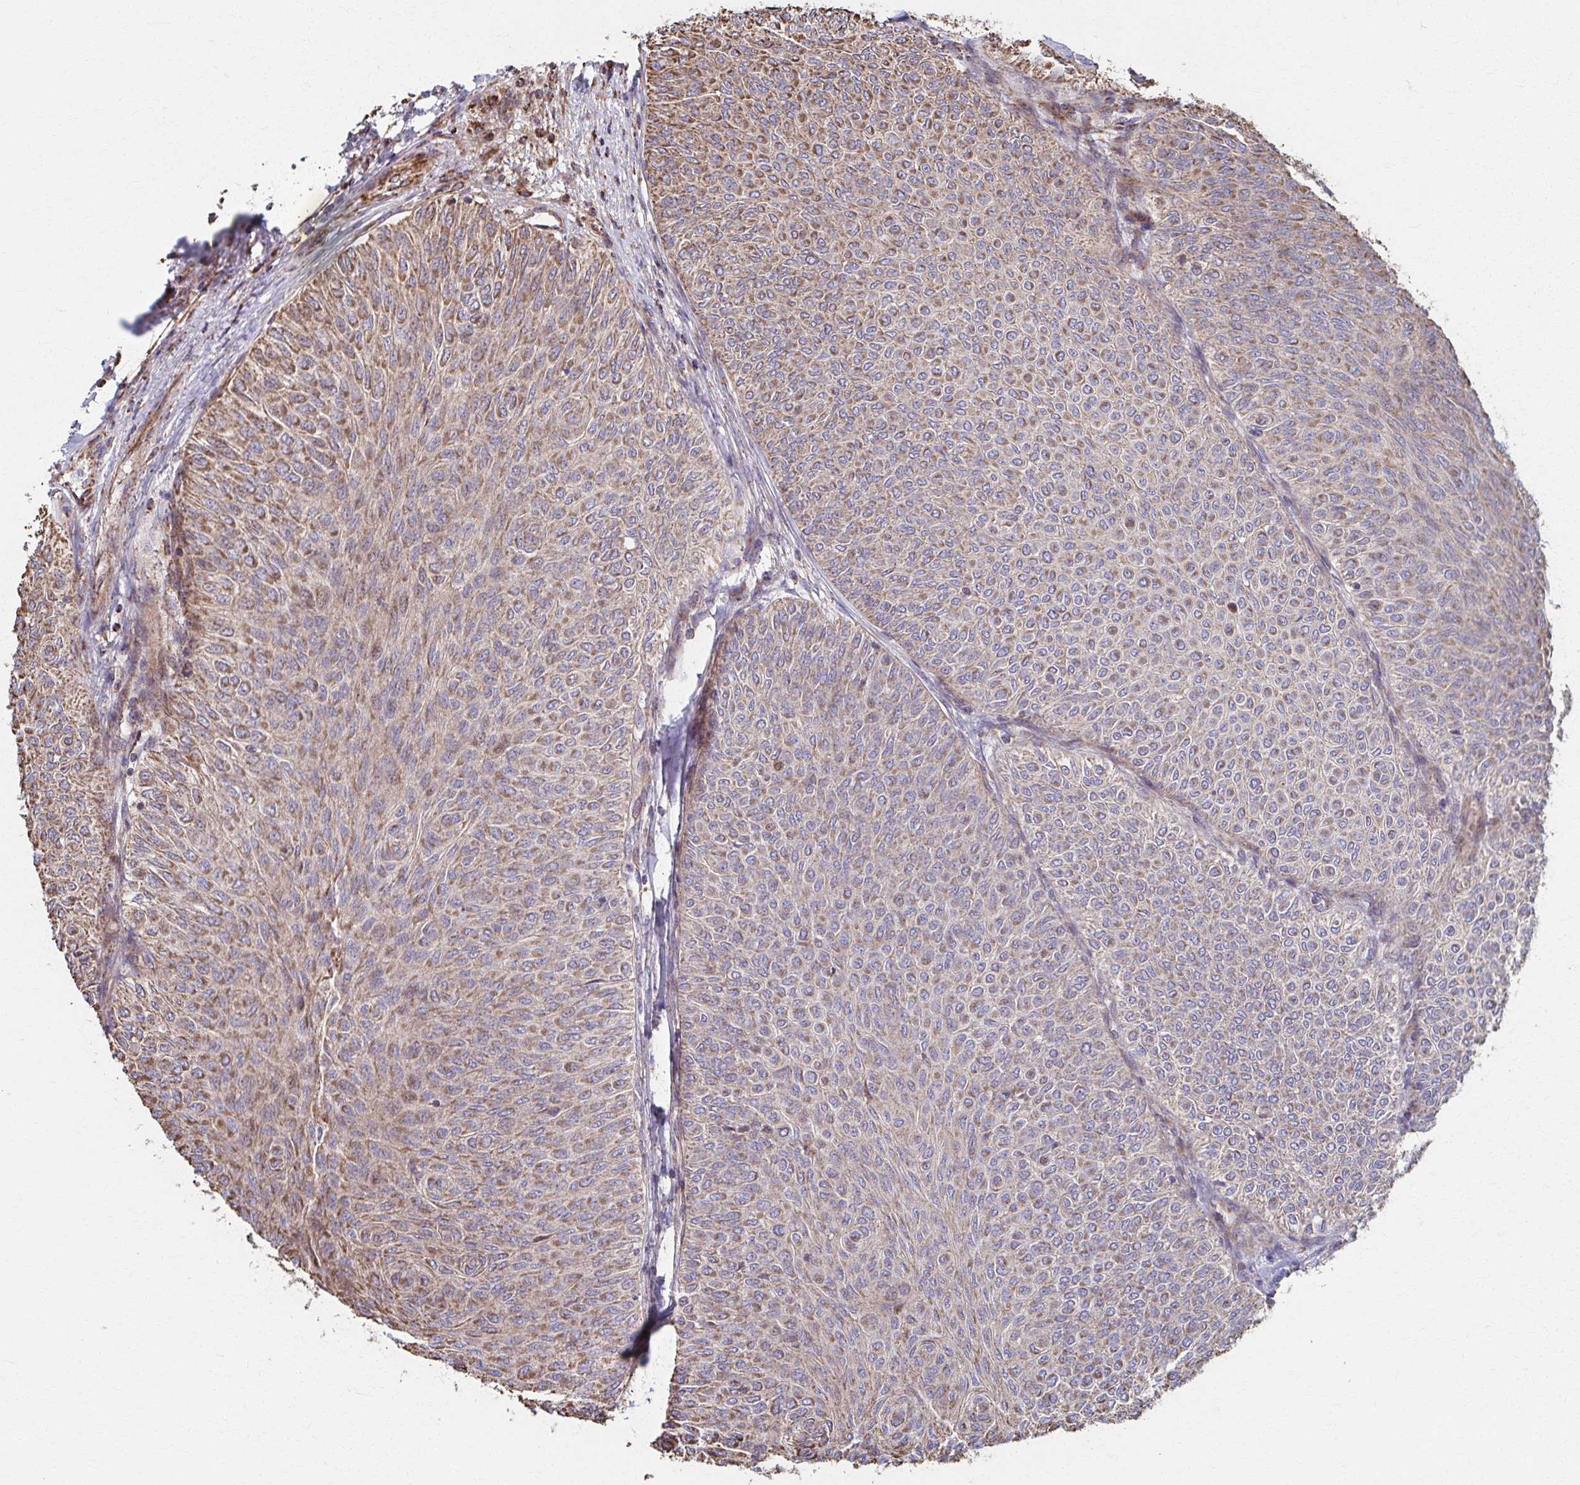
{"staining": {"intensity": "moderate", "quantity": ">75%", "location": "cytoplasmic/membranous"}, "tissue": "urothelial cancer", "cell_type": "Tumor cells", "image_type": "cancer", "snomed": [{"axis": "morphology", "description": "Urothelial carcinoma, Low grade"}, {"axis": "topography", "description": "Urinary bladder"}], "caption": "Immunohistochemistry (IHC) micrograph of low-grade urothelial carcinoma stained for a protein (brown), which shows medium levels of moderate cytoplasmic/membranous staining in about >75% of tumor cells.", "gene": "SAT1", "patient": {"sex": "male", "age": 78}}